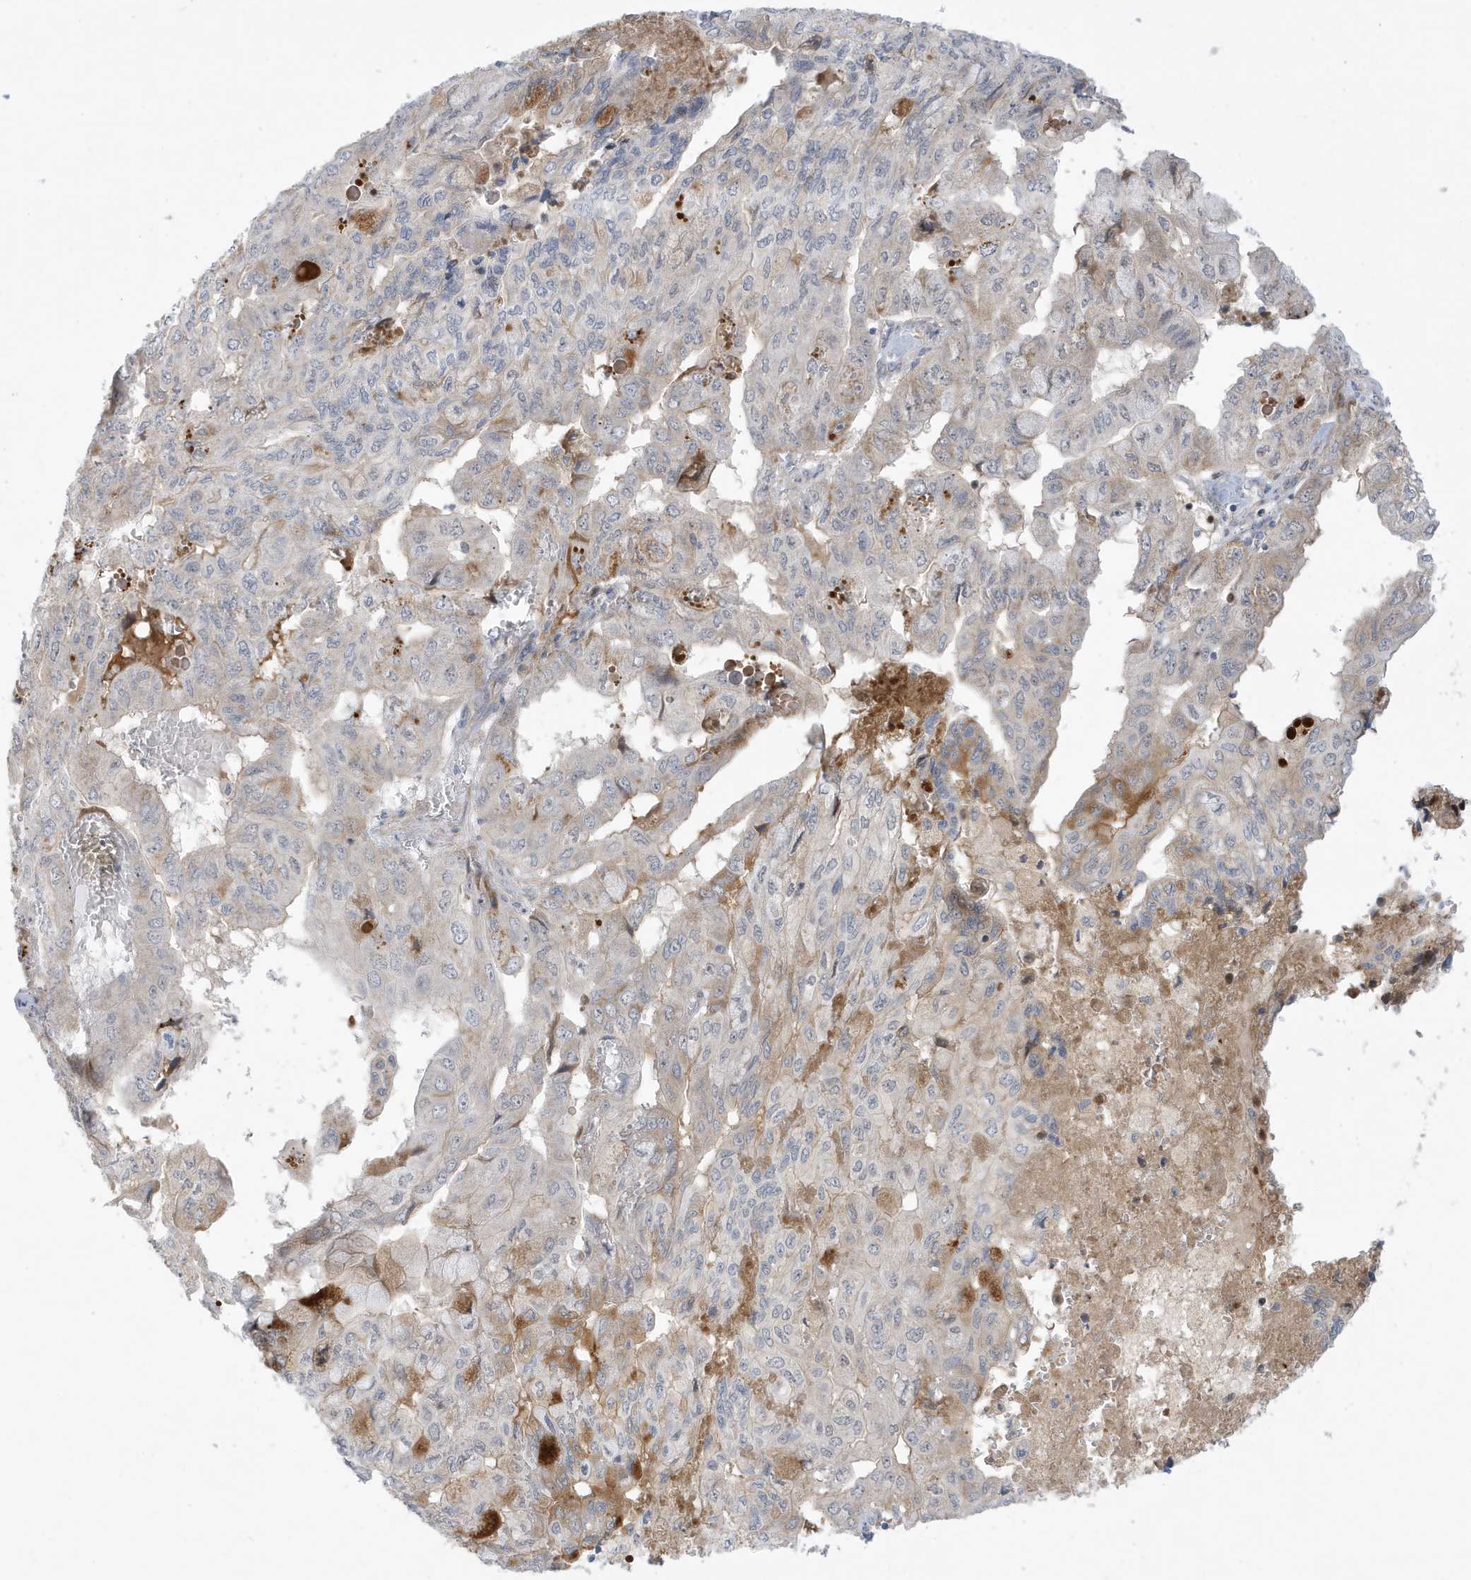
{"staining": {"intensity": "moderate", "quantity": "<25%", "location": "cytoplasmic/membranous"}, "tissue": "pancreatic cancer", "cell_type": "Tumor cells", "image_type": "cancer", "snomed": [{"axis": "morphology", "description": "Adenocarcinoma, NOS"}, {"axis": "topography", "description": "Pancreas"}], "caption": "Adenocarcinoma (pancreatic) stained with a brown dye demonstrates moderate cytoplasmic/membranous positive expression in approximately <25% of tumor cells.", "gene": "IFT57", "patient": {"sex": "male", "age": 51}}